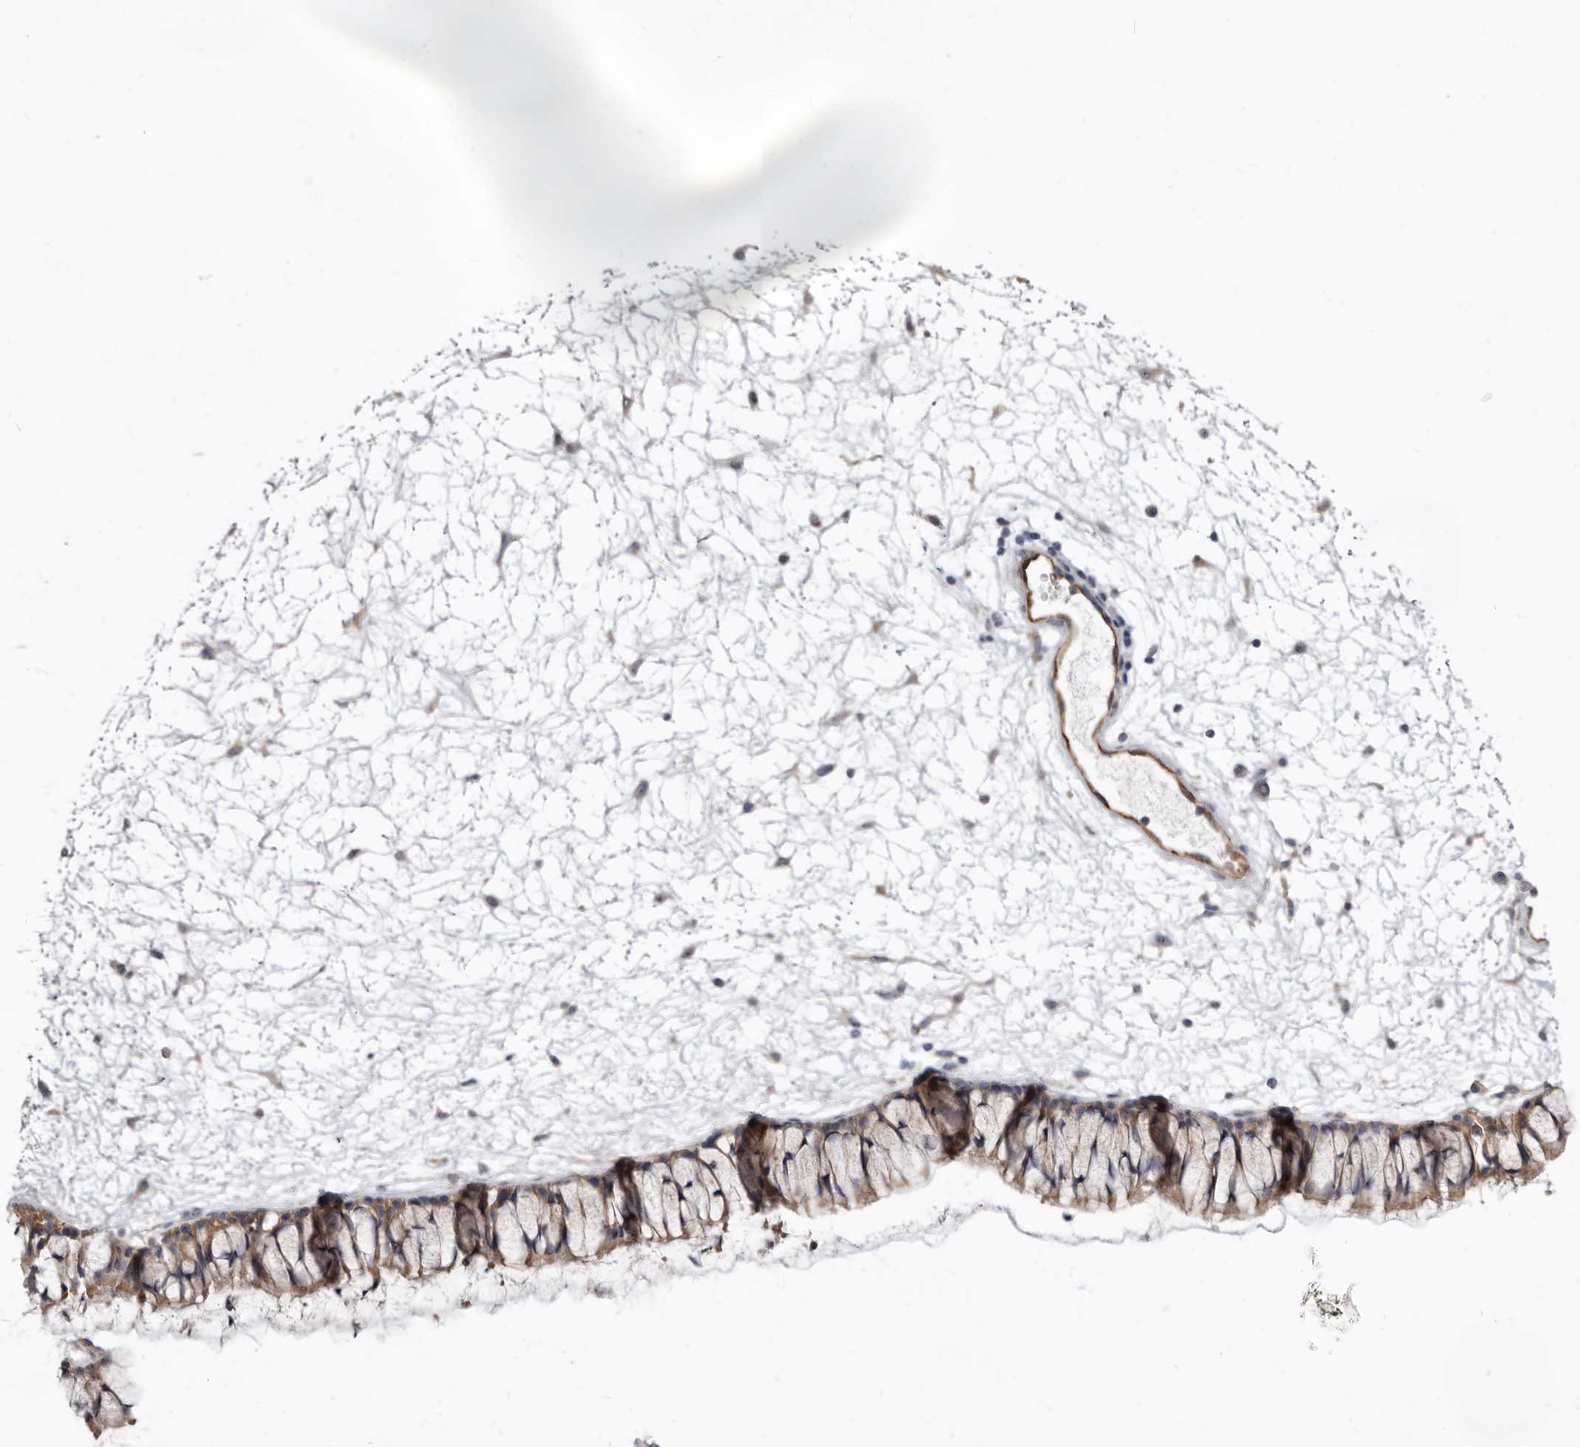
{"staining": {"intensity": "moderate", "quantity": ">75%", "location": "cytoplasmic/membranous,nuclear"}, "tissue": "nasopharynx", "cell_type": "Respiratory epithelial cells", "image_type": "normal", "snomed": [{"axis": "morphology", "description": "Normal tissue, NOS"}, {"axis": "topography", "description": "Nasopharynx"}], "caption": "Brown immunohistochemical staining in benign human nasopharynx reveals moderate cytoplasmic/membranous,nuclear expression in approximately >75% of respiratory epithelial cells.", "gene": "FMO2", "patient": {"sex": "male", "age": 64}}